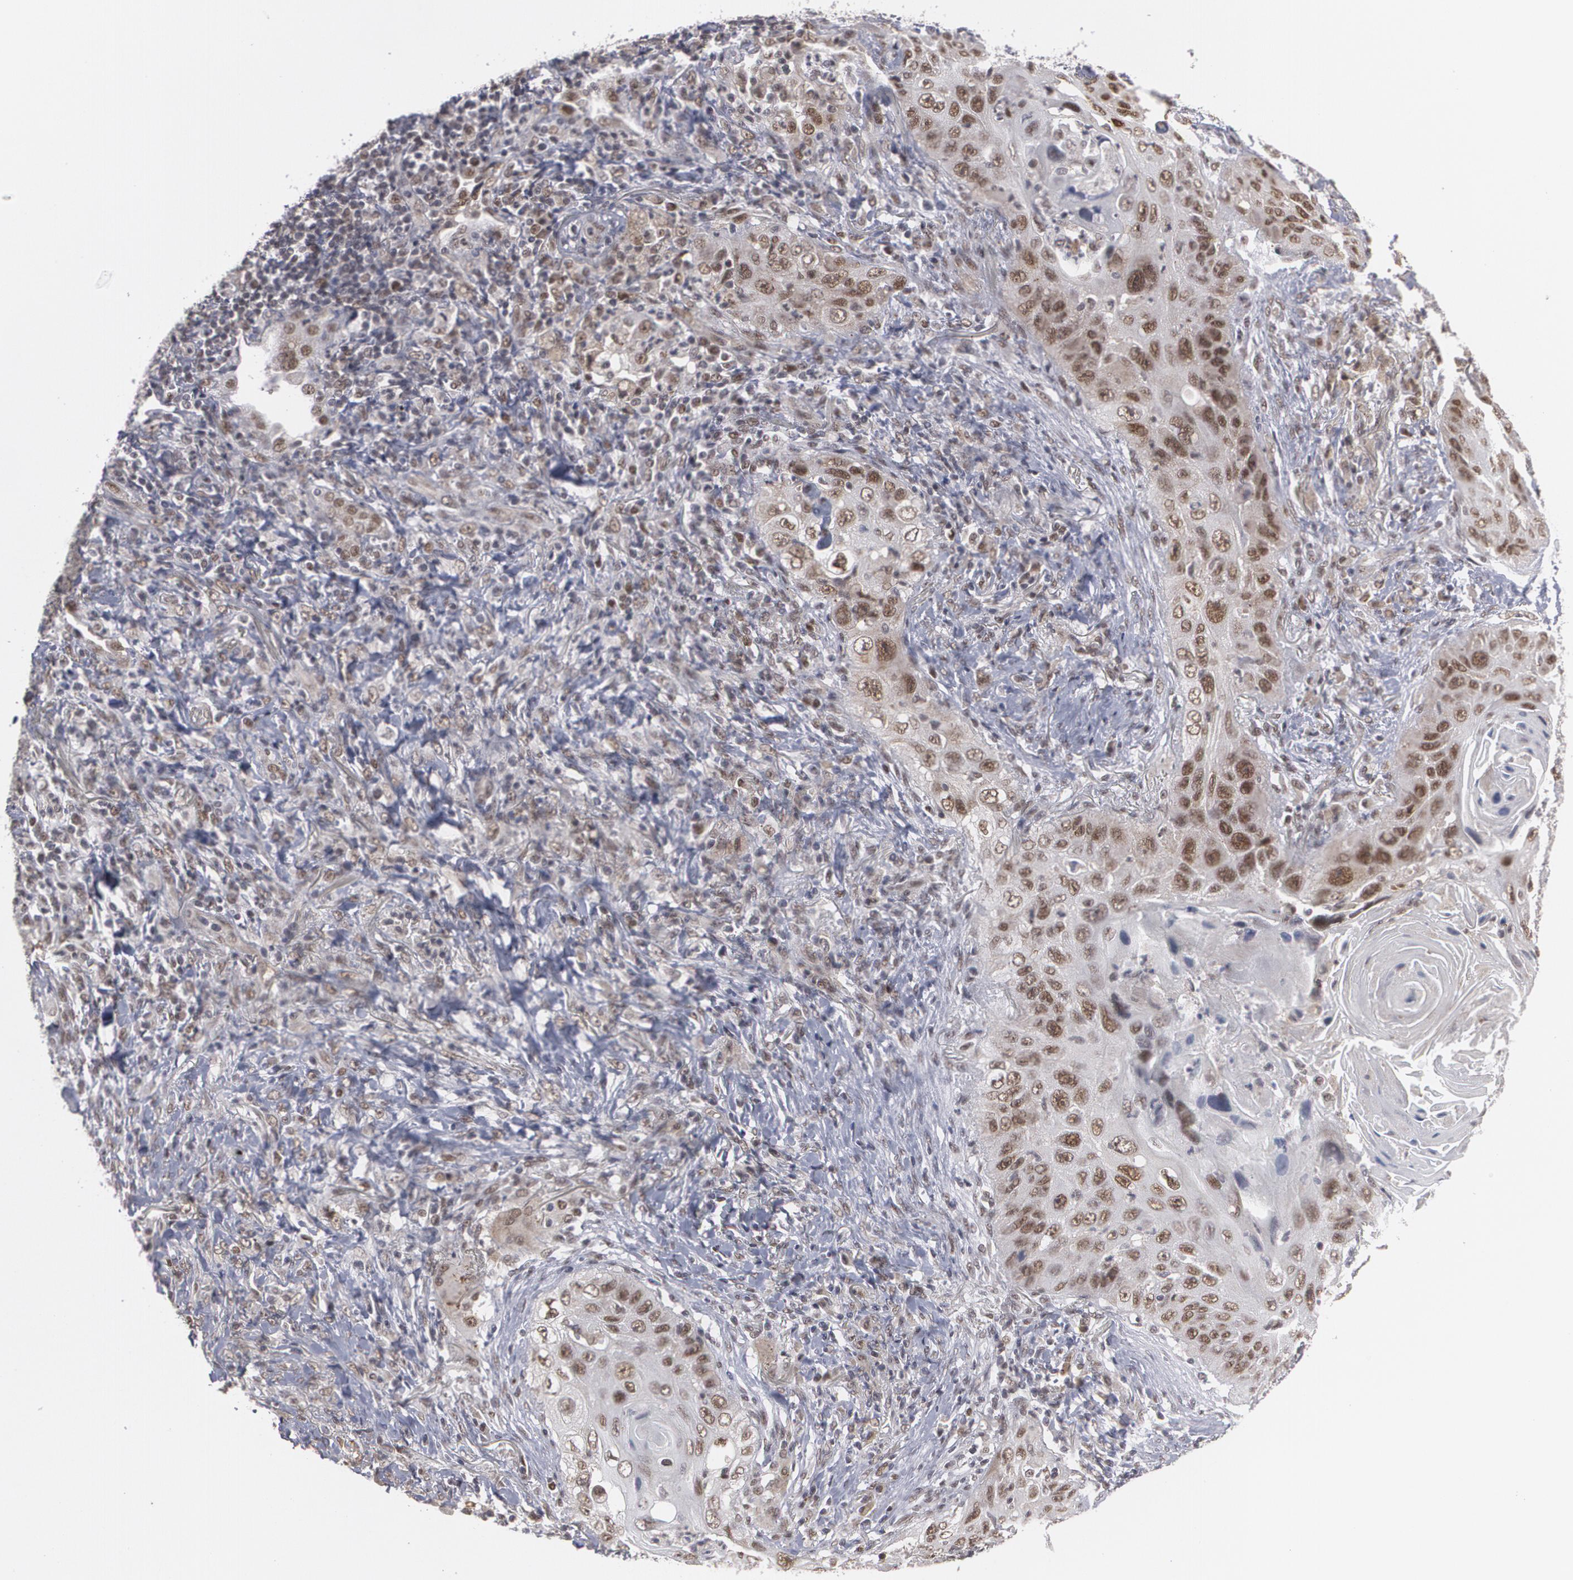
{"staining": {"intensity": "moderate", "quantity": ">75%", "location": "nuclear"}, "tissue": "lung cancer", "cell_type": "Tumor cells", "image_type": "cancer", "snomed": [{"axis": "morphology", "description": "Squamous cell carcinoma, NOS"}, {"axis": "topography", "description": "Lung"}], "caption": "A high-resolution image shows immunohistochemistry staining of squamous cell carcinoma (lung), which displays moderate nuclear staining in approximately >75% of tumor cells. (Brightfield microscopy of DAB IHC at high magnification).", "gene": "INTS6", "patient": {"sex": "female", "age": 67}}